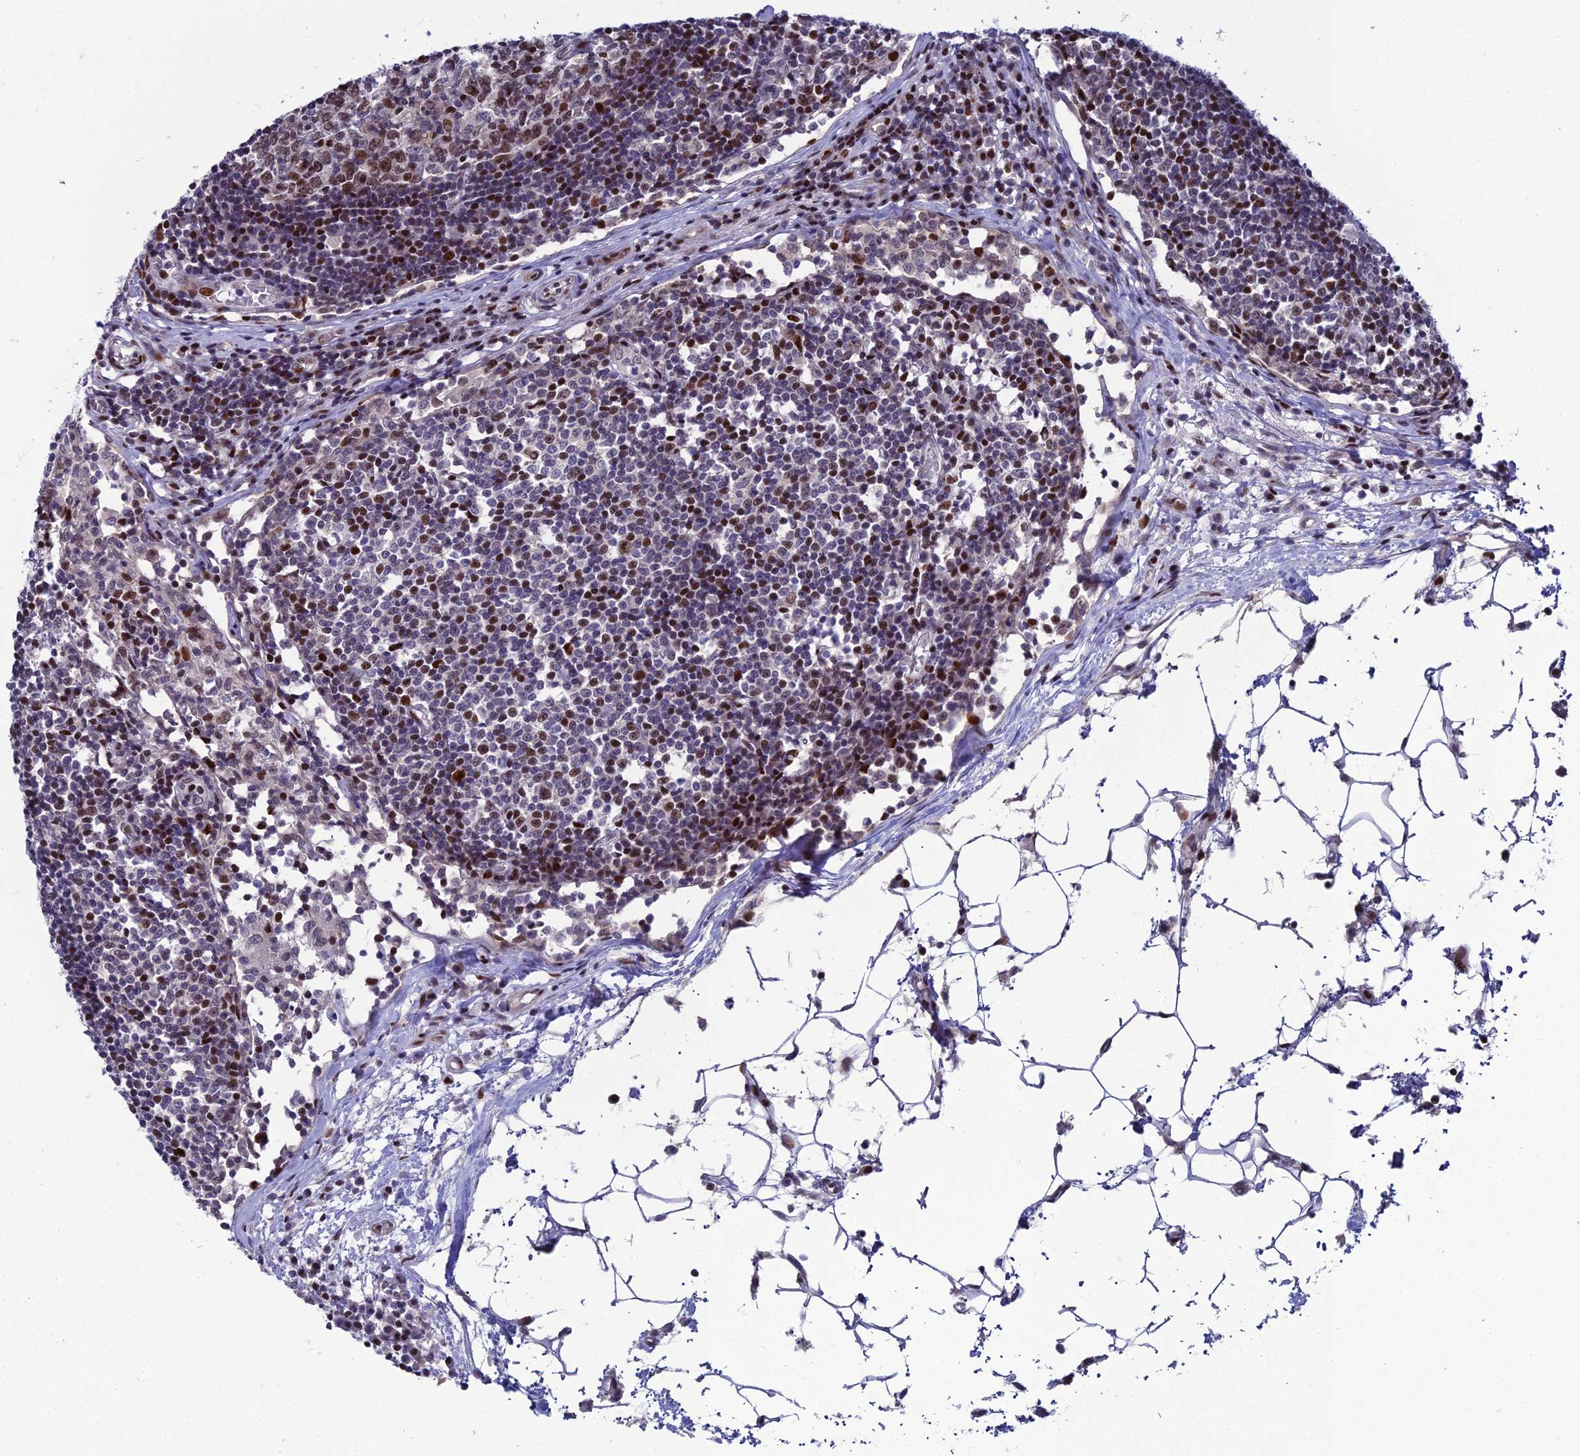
{"staining": {"intensity": "moderate", "quantity": "25%-75%", "location": "nuclear"}, "tissue": "lymph node", "cell_type": "Germinal center cells", "image_type": "normal", "snomed": [{"axis": "morphology", "description": "Normal tissue, NOS"}, {"axis": "topography", "description": "Lymph node"}], "caption": "The histopathology image displays staining of benign lymph node, revealing moderate nuclear protein expression (brown color) within germinal center cells. (Brightfield microscopy of DAB IHC at high magnification).", "gene": "TAF9B", "patient": {"sex": "female", "age": 55}}